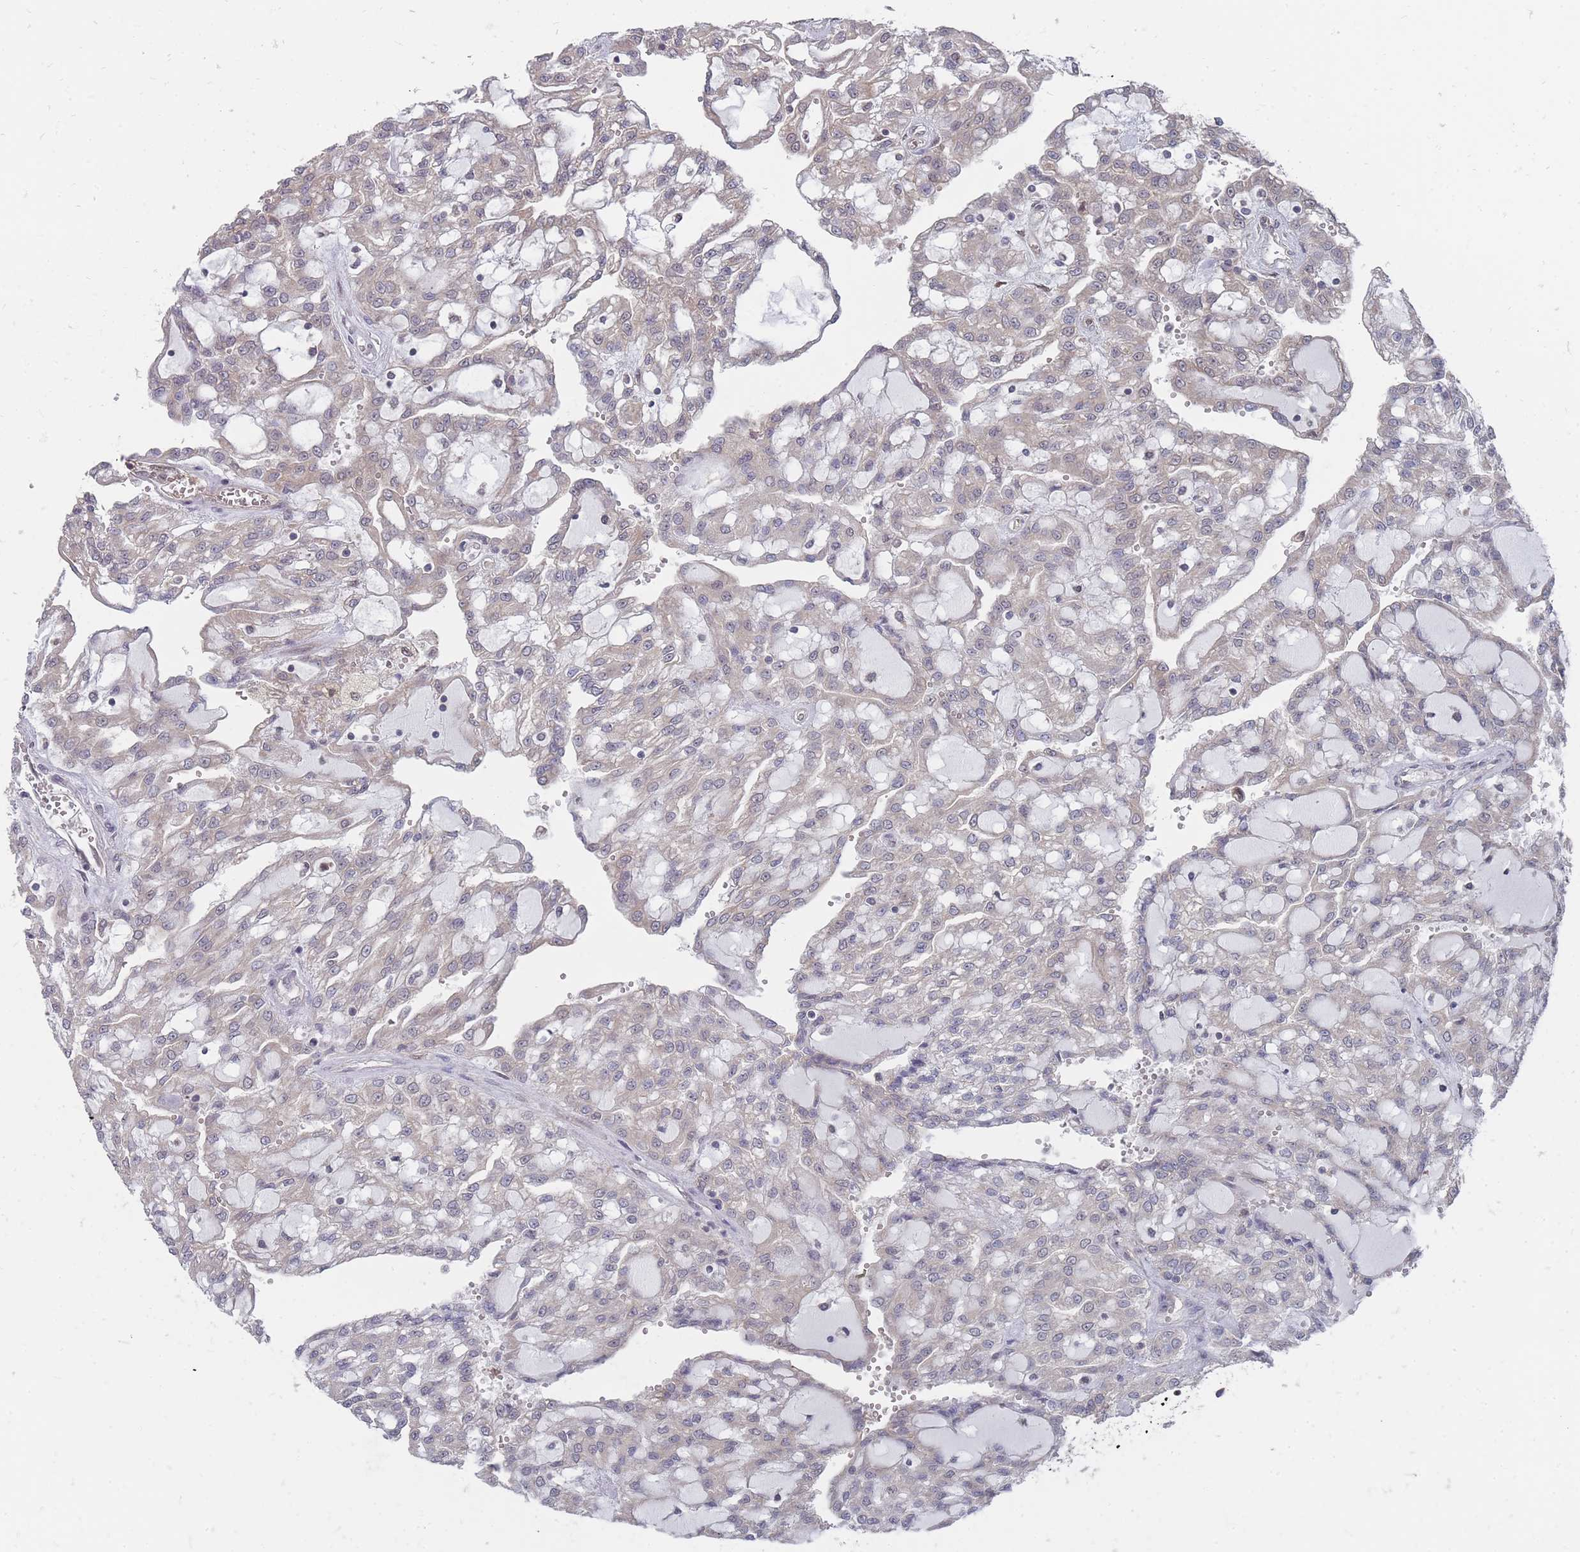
{"staining": {"intensity": "negative", "quantity": "none", "location": "none"}, "tissue": "renal cancer", "cell_type": "Tumor cells", "image_type": "cancer", "snomed": [{"axis": "morphology", "description": "Adenocarcinoma, NOS"}, {"axis": "topography", "description": "Kidney"}], "caption": "DAB immunohistochemical staining of renal cancer reveals no significant expression in tumor cells.", "gene": "NKD1", "patient": {"sex": "male", "age": 63}}